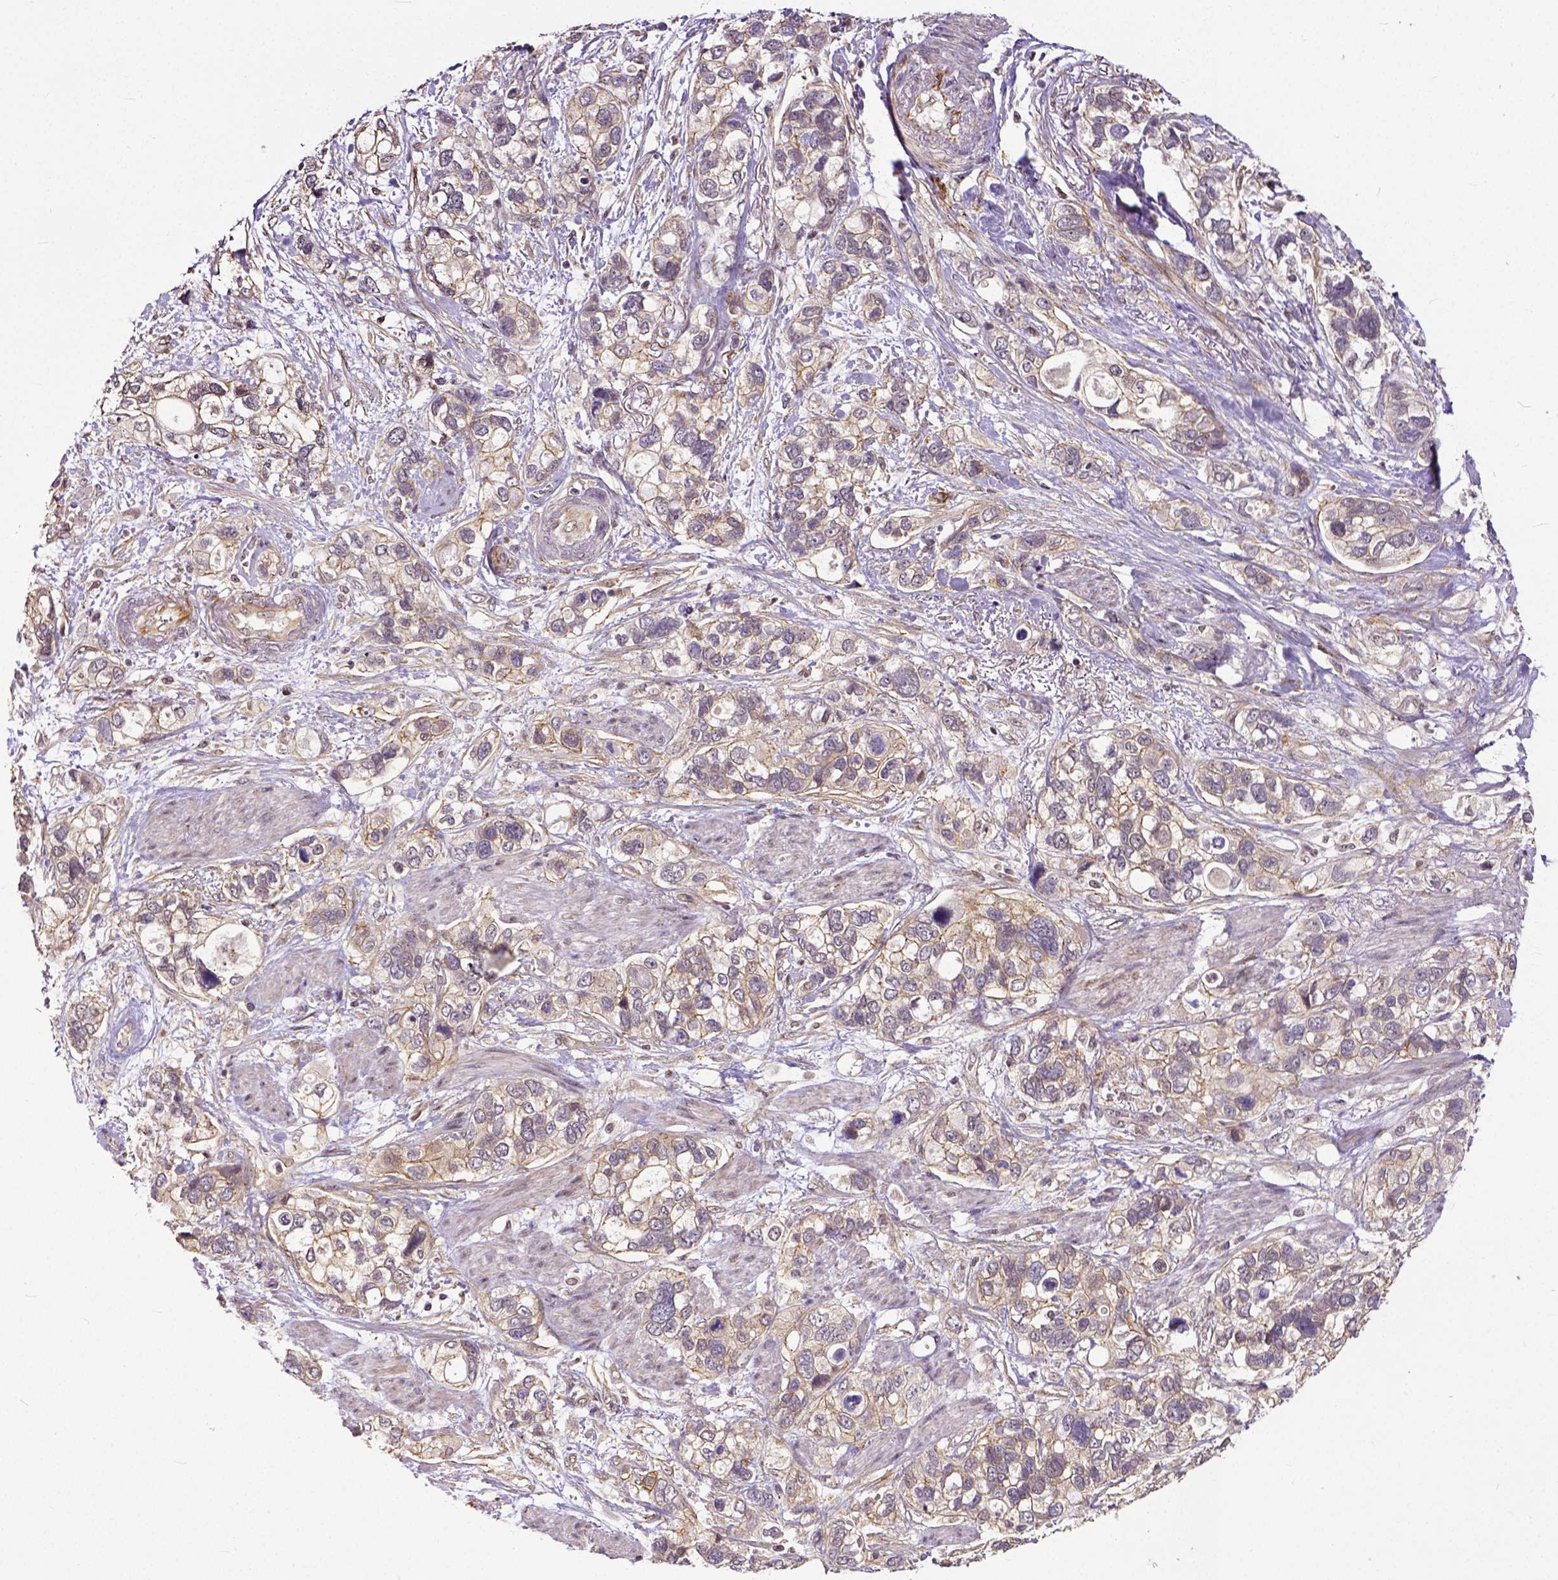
{"staining": {"intensity": "weak", "quantity": ">75%", "location": "cytoplasmic/membranous"}, "tissue": "stomach cancer", "cell_type": "Tumor cells", "image_type": "cancer", "snomed": [{"axis": "morphology", "description": "Adenocarcinoma, NOS"}, {"axis": "topography", "description": "Stomach, upper"}], "caption": "Brown immunohistochemical staining in stomach cancer exhibits weak cytoplasmic/membranous positivity in about >75% of tumor cells.", "gene": "DICER1", "patient": {"sex": "female", "age": 81}}